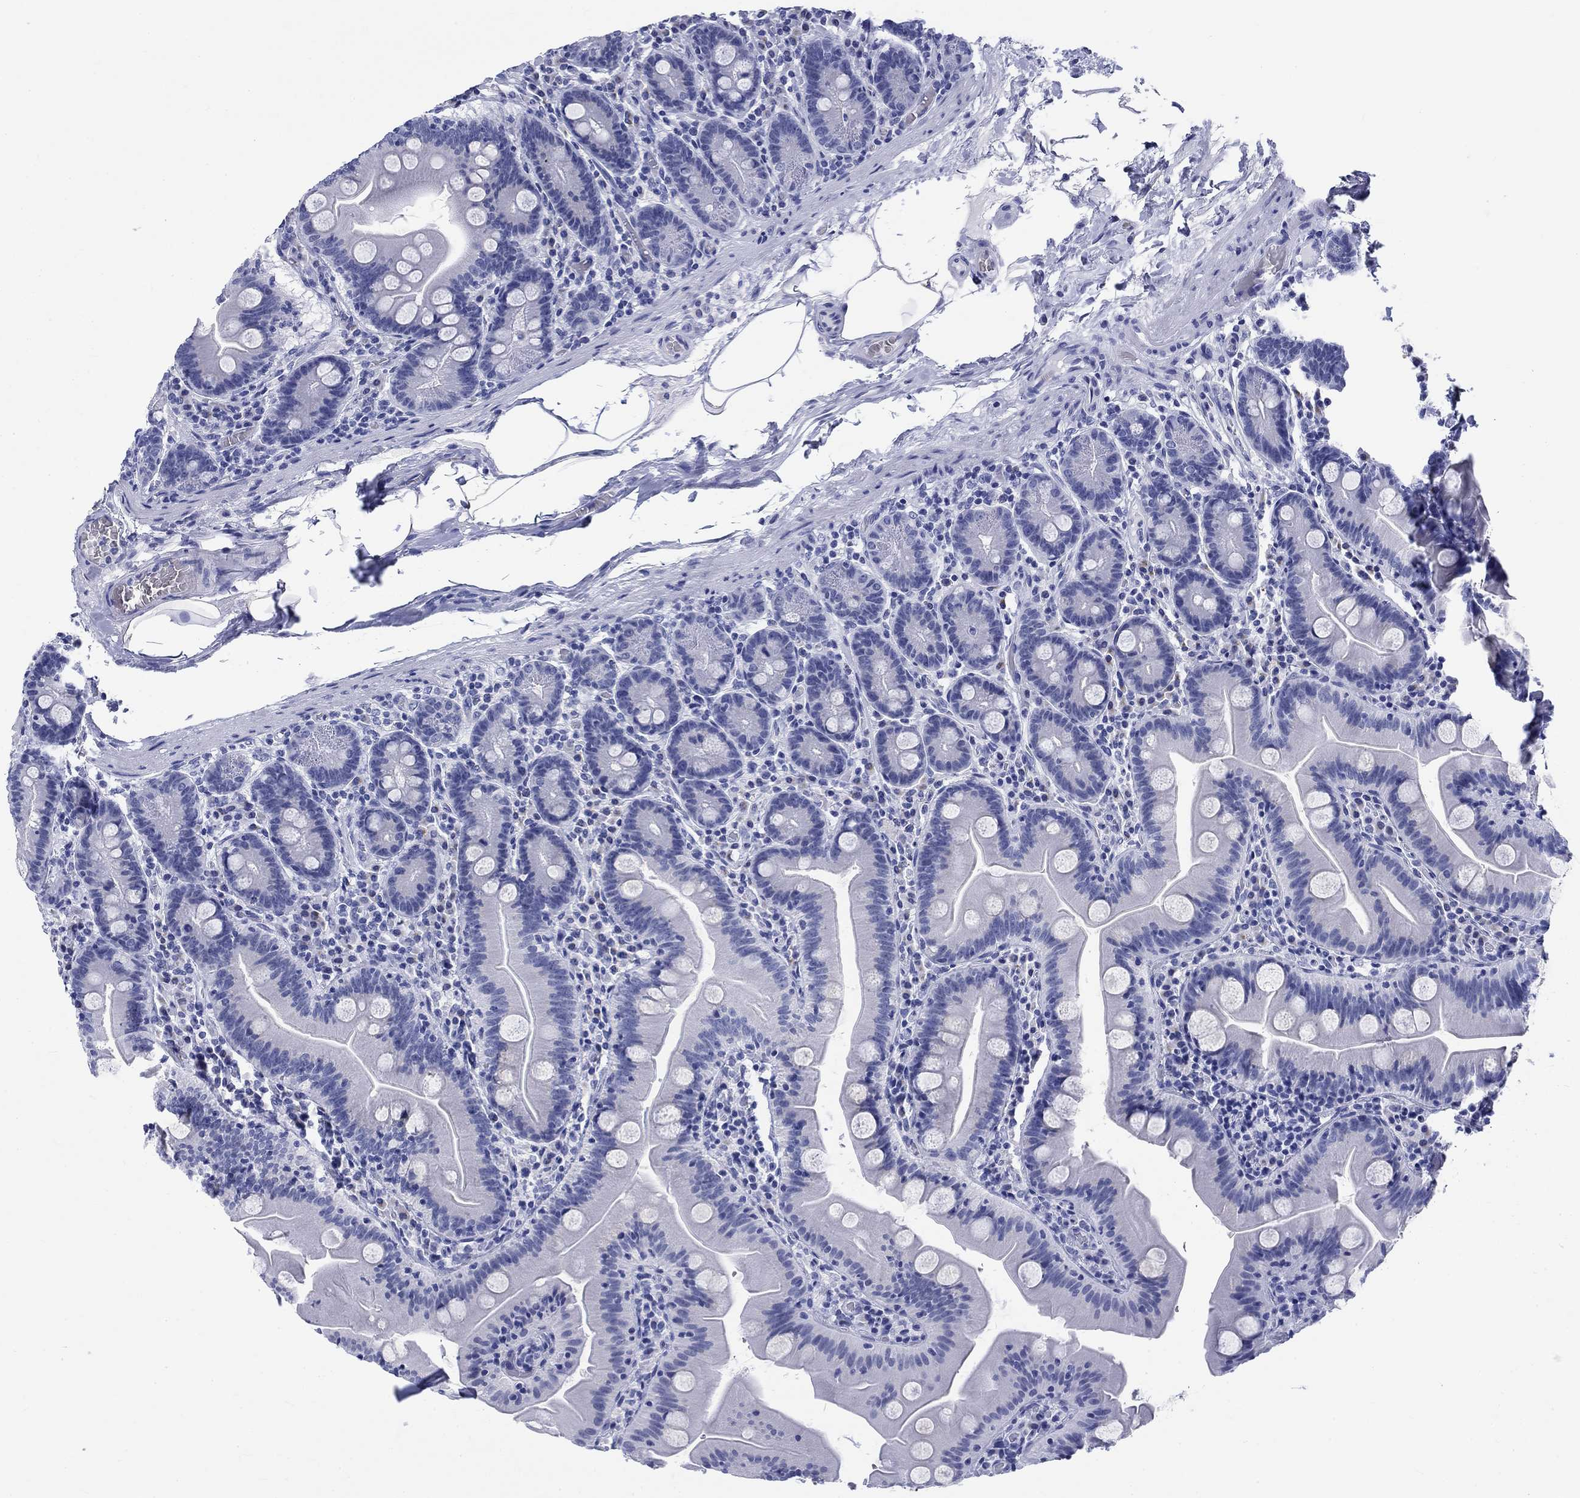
{"staining": {"intensity": "negative", "quantity": "none", "location": "none"}, "tissue": "small intestine", "cell_type": "Glandular cells", "image_type": "normal", "snomed": [{"axis": "morphology", "description": "Normal tissue, NOS"}, {"axis": "topography", "description": "Small intestine"}], "caption": "Protein analysis of benign small intestine exhibits no significant expression in glandular cells.", "gene": "KRT76", "patient": {"sex": "male", "age": 37}}